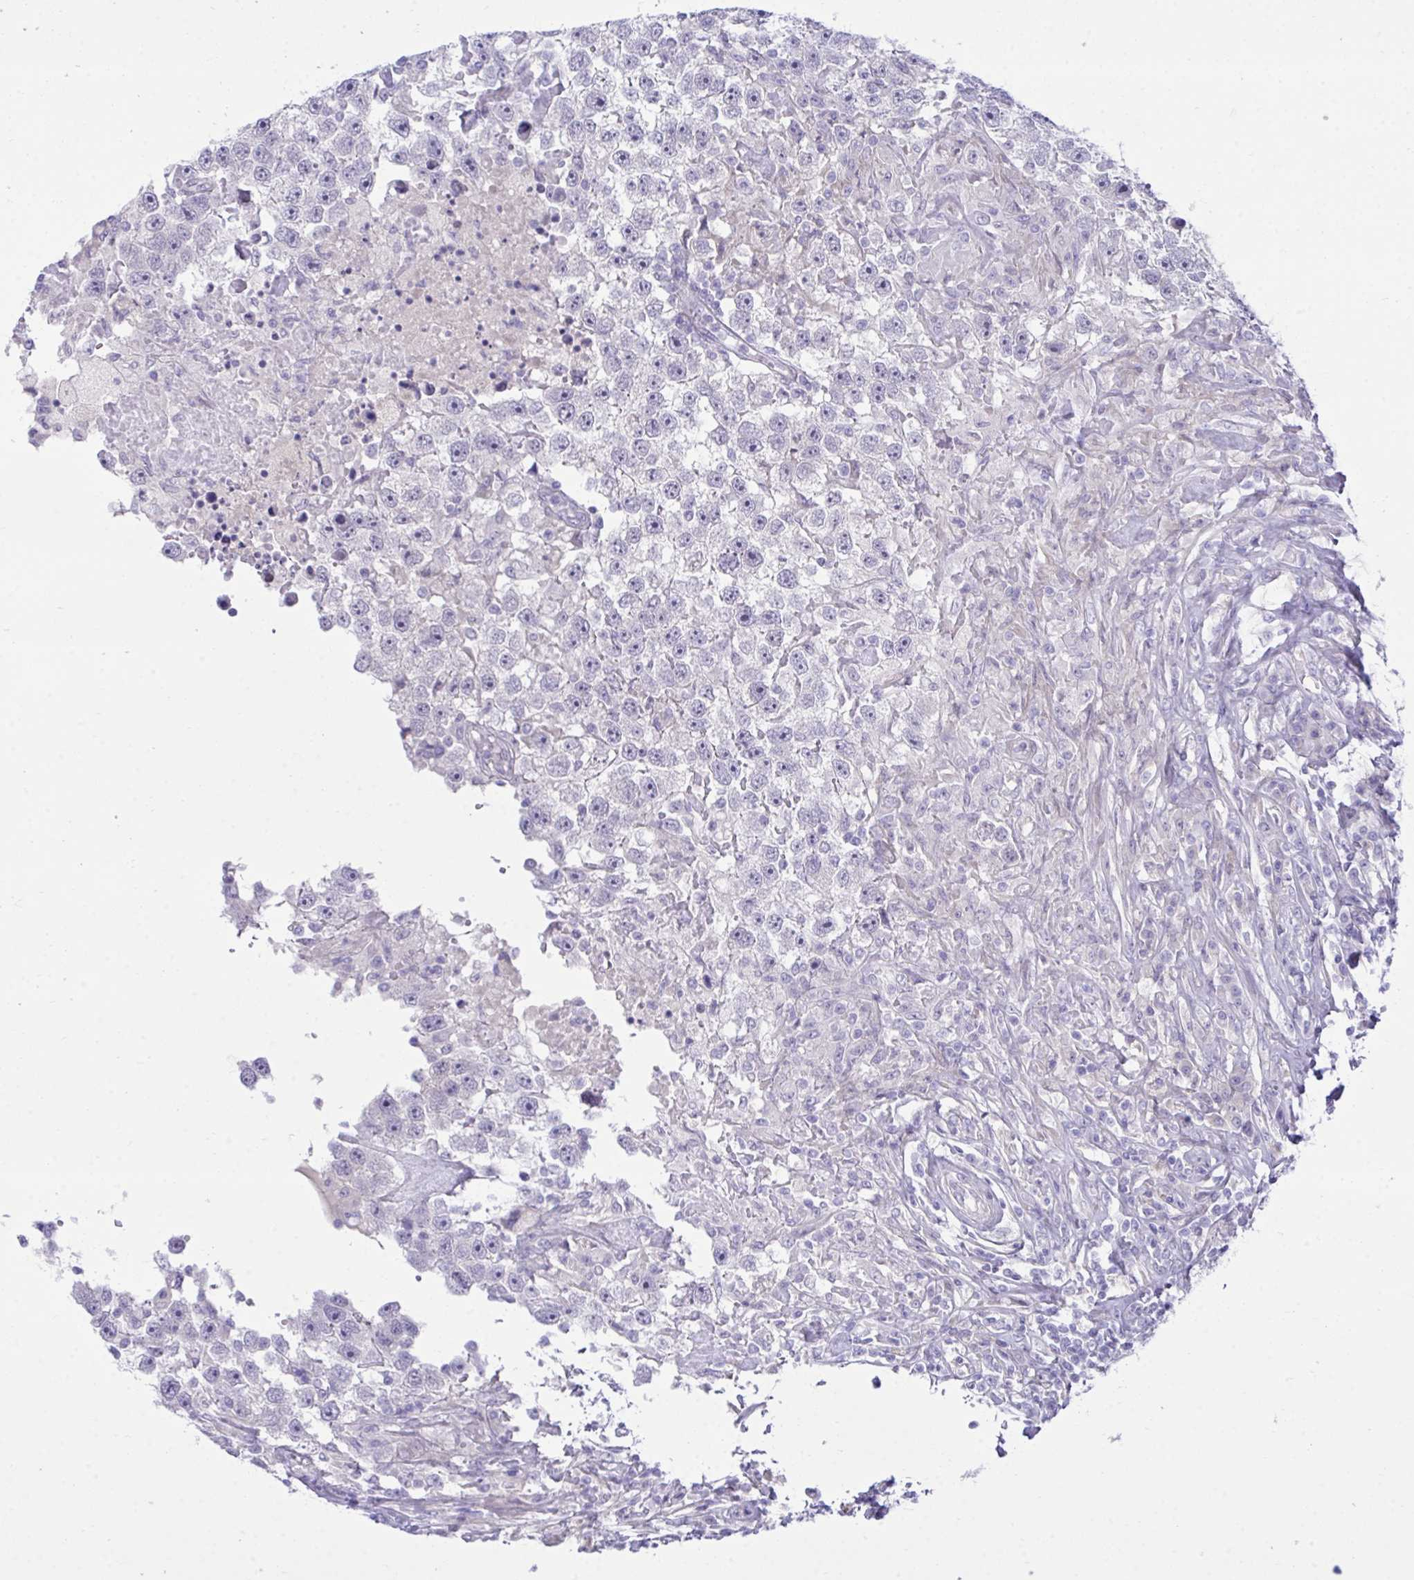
{"staining": {"intensity": "negative", "quantity": "none", "location": "none"}, "tissue": "testis cancer", "cell_type": "Tumor cells", "image_type": "cancer", "snomed": [{"axis": "morphology", "description": "Carcinoma, Embryonal, NOS"}, {"axis": "topography", "description": "Testis"}], "caption": "Immunohistochemical staining of human embryonal carcinoma (testis) shows no significant expression in tumor cells.", "gene": "MED9", "patient": {"sex": "male", "age": 83}}